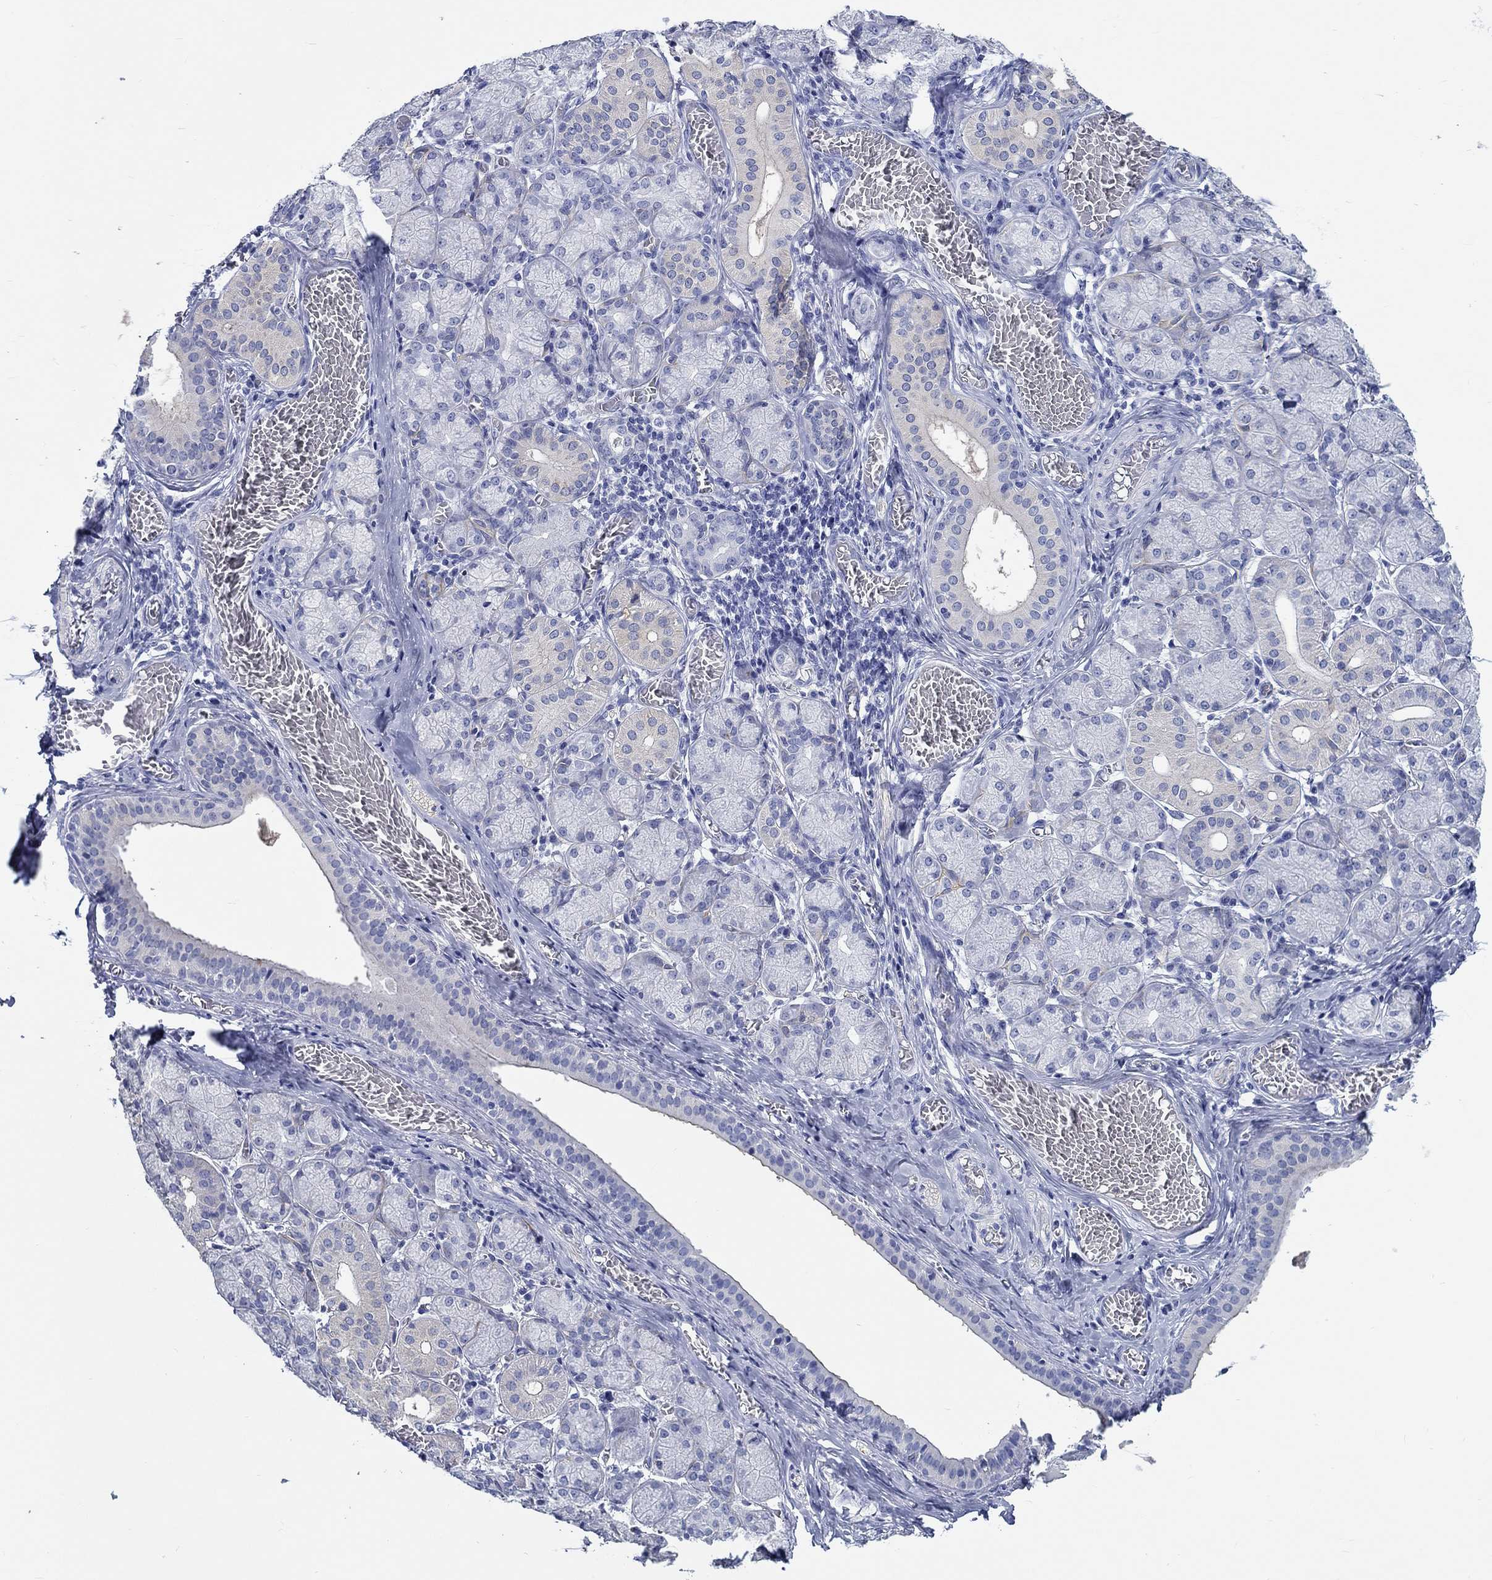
{"staining": {"intensity": "negative", "quantity": "none", "location": "none"}, "tissue": "salivary gland", "cell_type": "Glandular cells", "image_type": "normal", "snomed": [{"axis": "morphology", "description": "Normal tissue, NOS"}, {"axis": "topography", "description": "Salivary gland"}, {"axis": "topography", "description": "Peripheral nerve tissue"}], "caption": "An immunohistochemistry (IHC) histopathology image of normal salivary gland is shown. There is no staining in glandular cells of salivary gland.", "gene": "FBXO2", "patient": {"sex": "female", "age": 24}}